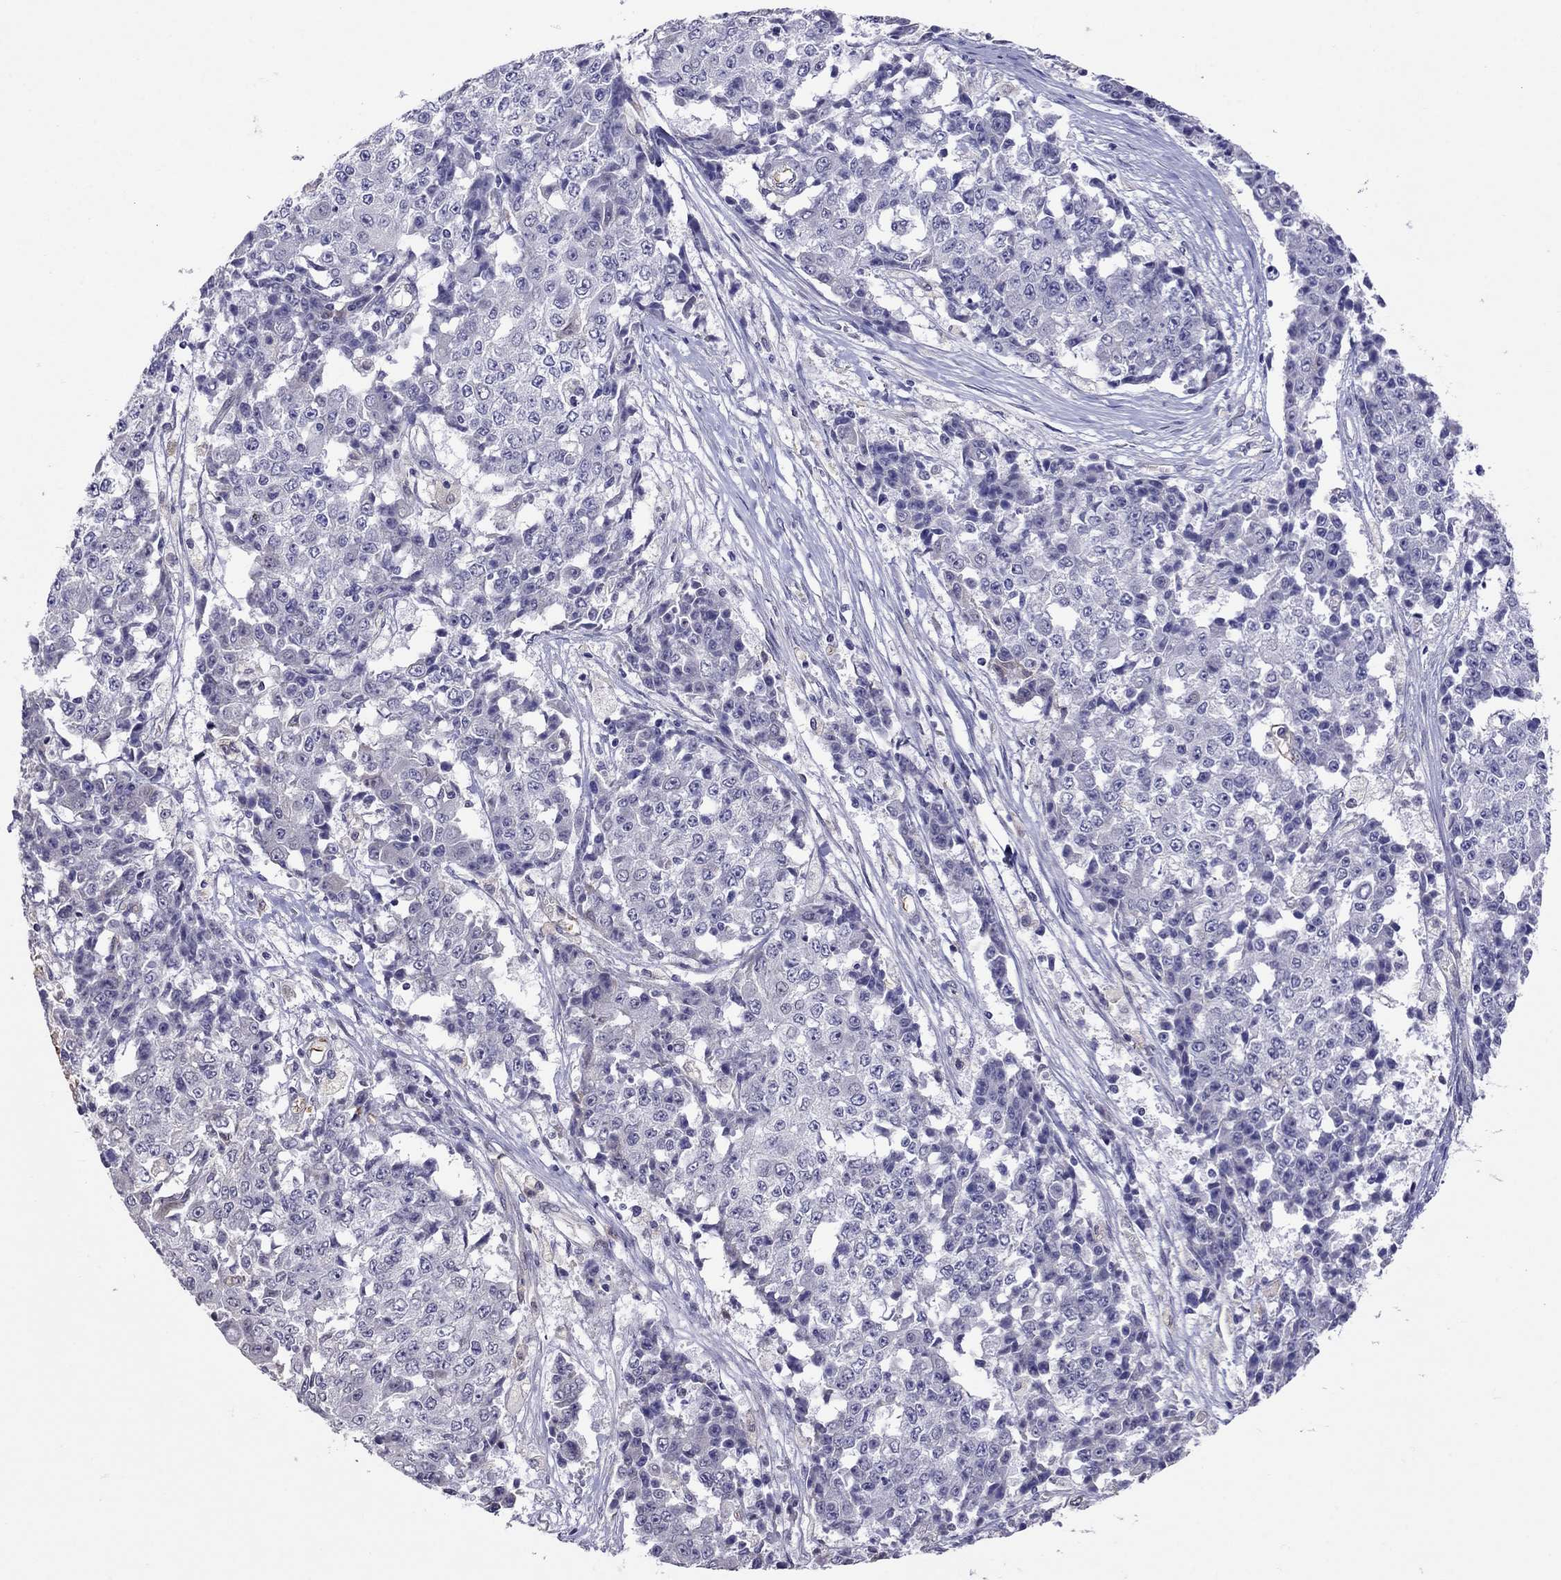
{"staining": {"intensity": "negative", "quantity": "none", "location": "none"}, "tissue": "ovarian cancer", "cell_type": "Tumor cells", "image_type": "cancer", "snomed": [{"axis": "morphology", "description": "Carcinoma, endometroid"}, {"axis": "topography", "description": "Ovary"}], "caption": "IHC histopathology image of ovarian endometroid carcinoma stained for a protein (brown), which reveals no positivity in tumor cells.", "gene": "ADAM28", "patient": {"sex": "female", "age": 42}}